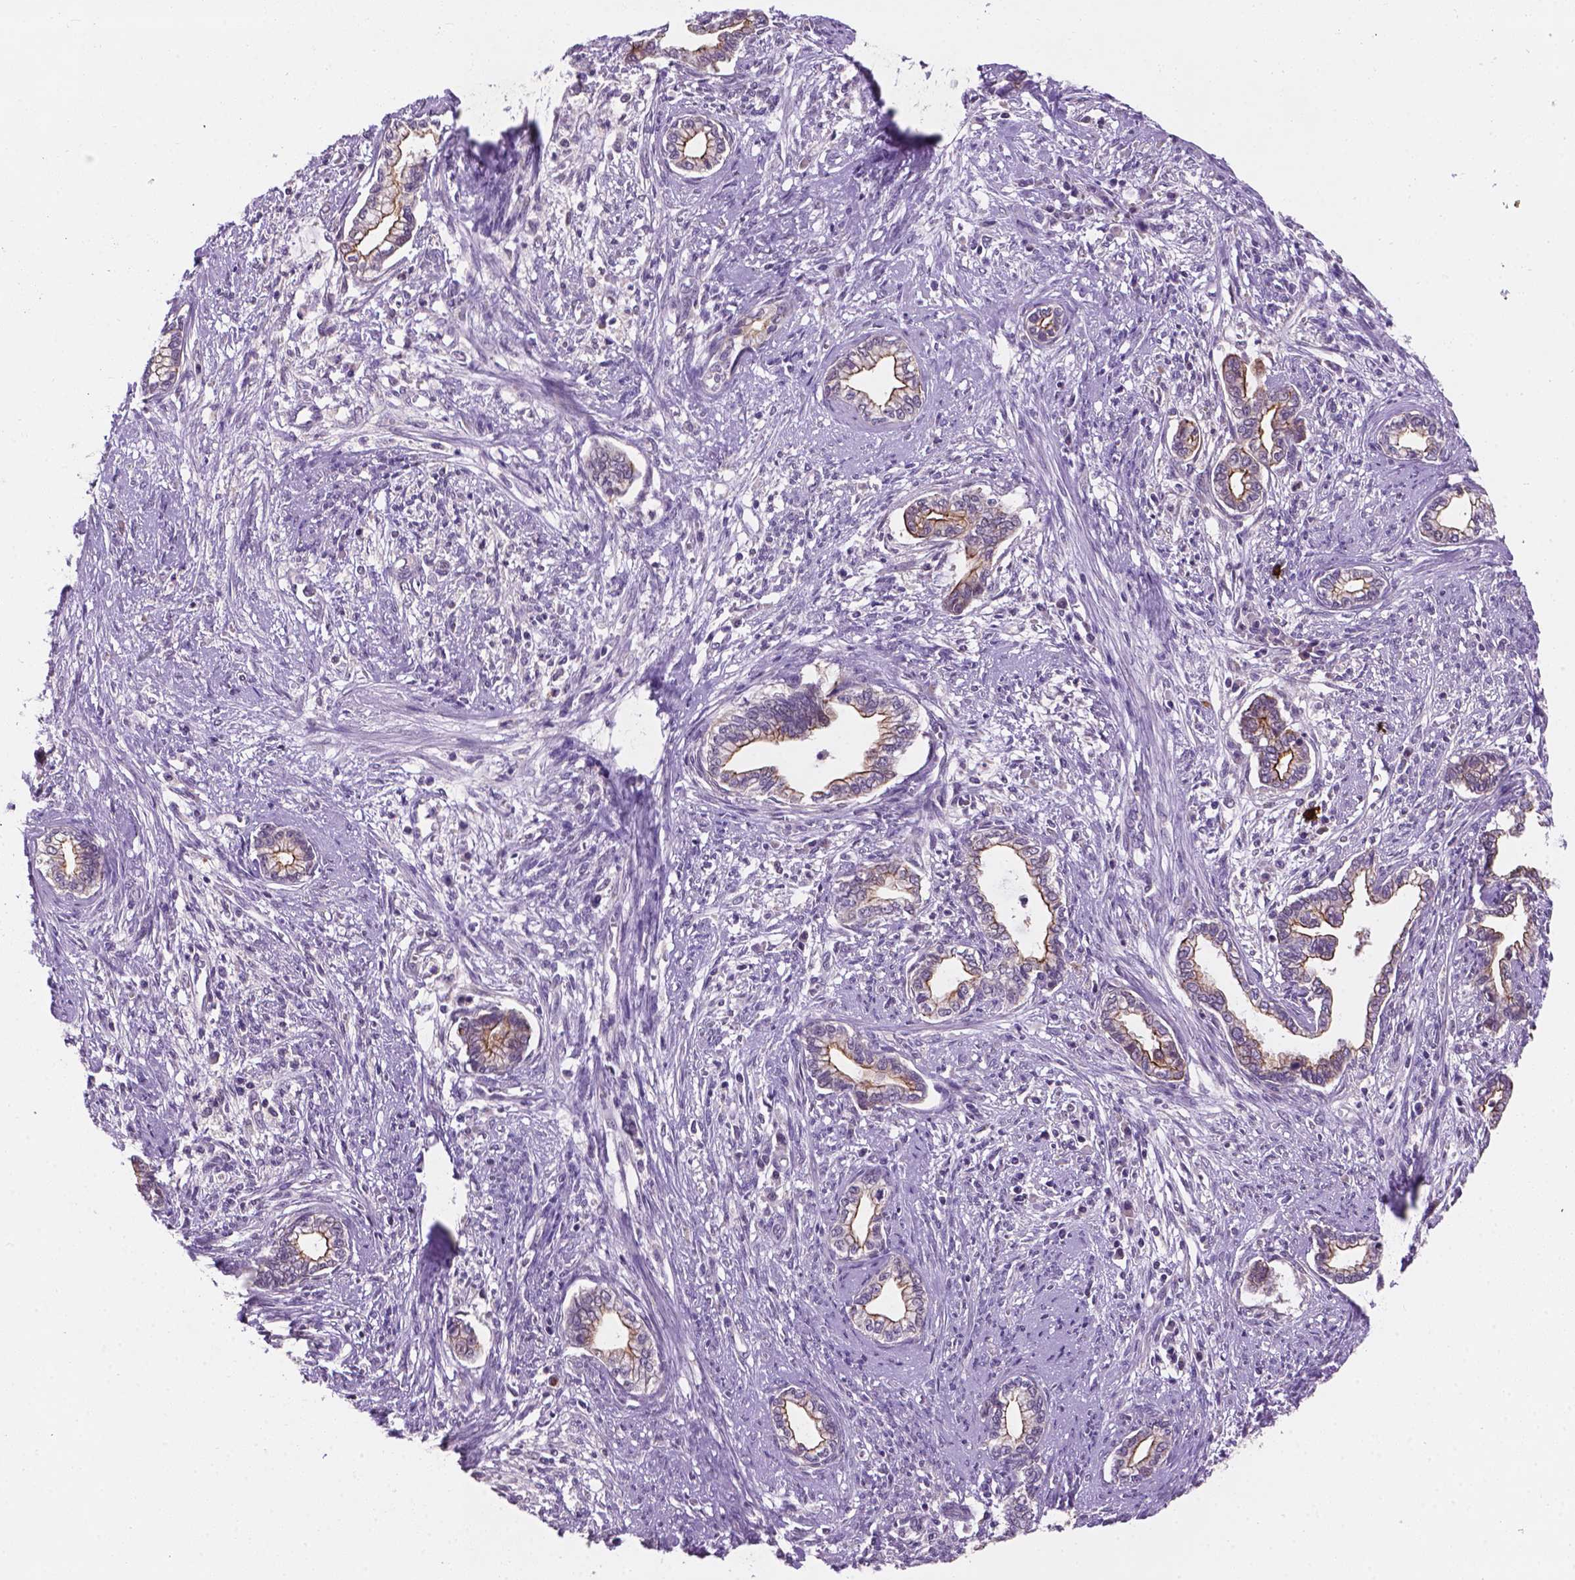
{"staining": {"intensity": "moderate", "quantity": "<25%", "location": "cytoplasmic/membranous"}, "tissue": "cervical cancer", "cell_type": "Tumor cells", "image_type": "cancer", "snomed": [{"axis": "morphology", "description": "Adenocarcinoma, NOS"}, {"axis": "topography", "description": "Cervix"}], "caption": "Tumor cells display low levels of moderate cytoplasmic/membranous staining in approximately <25% of cells in adenocarcinoma (cervical). Using DAB (brown) and hematoxylin (blue) stains, captured at high magnification using brightfield microscopy.", "gene": "GXYLT2", "patient": {"sex": "female", "age": 62}}